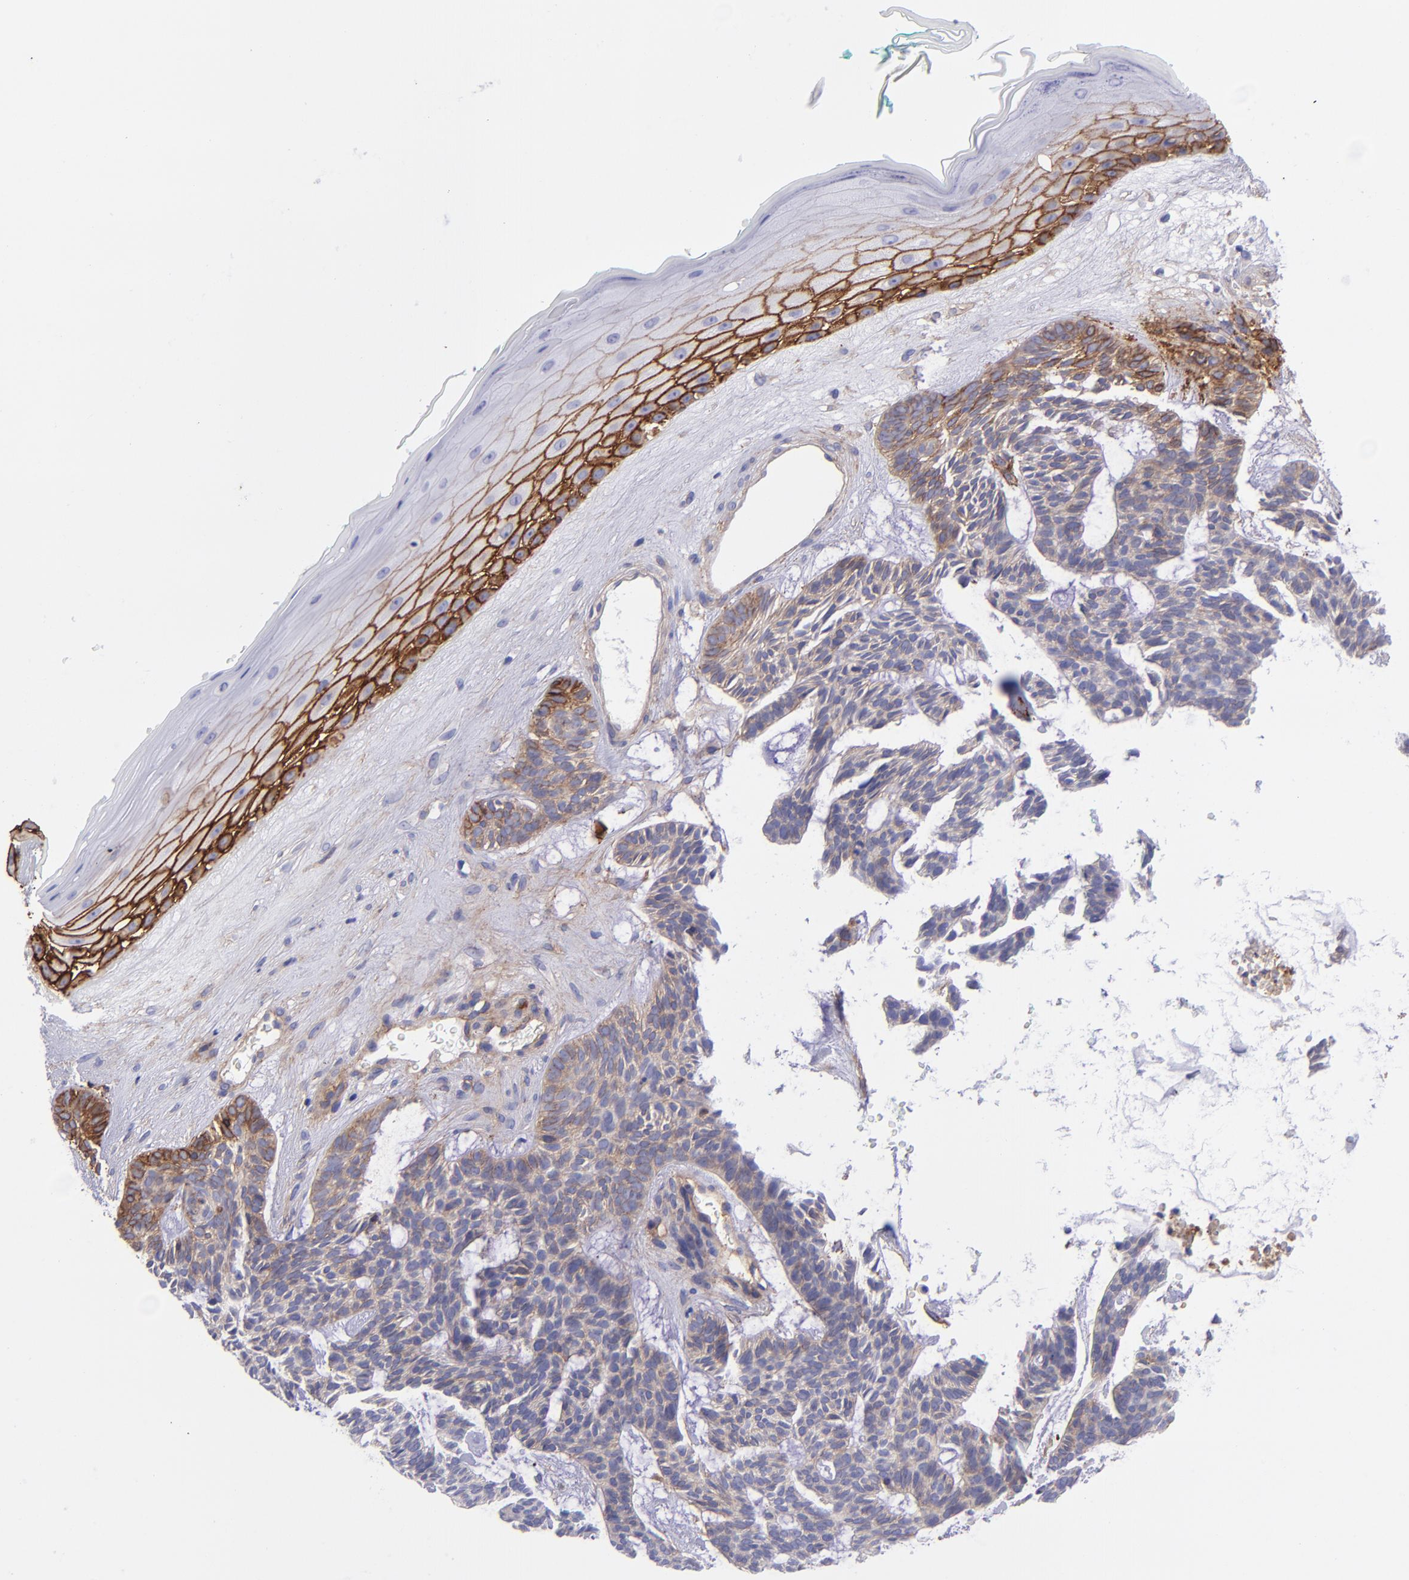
{"staining": {"intensity": "moderate", "quantity": "25%-75%", "location": "cytoplasmic/membranous"}, "tissue": "skin cancer", "cell_type": "Tumor cells", "image_type": "cancer", "snomed": [{"axis": "morphology", "description": "Basal cell carcinoma"}, {"axis": "topography", "description": "Skin"}], "caption": "DAB (3,3'-diaminobenzidine) immunohistochemical staining of human basal cell carcinoma (skin) shows moderate cytoplasmic/membranous protein expression in approximately 25%-75% of tumor cells.", "gene": "ITGAV", "patient": {"sex": "male", "age": 75}}